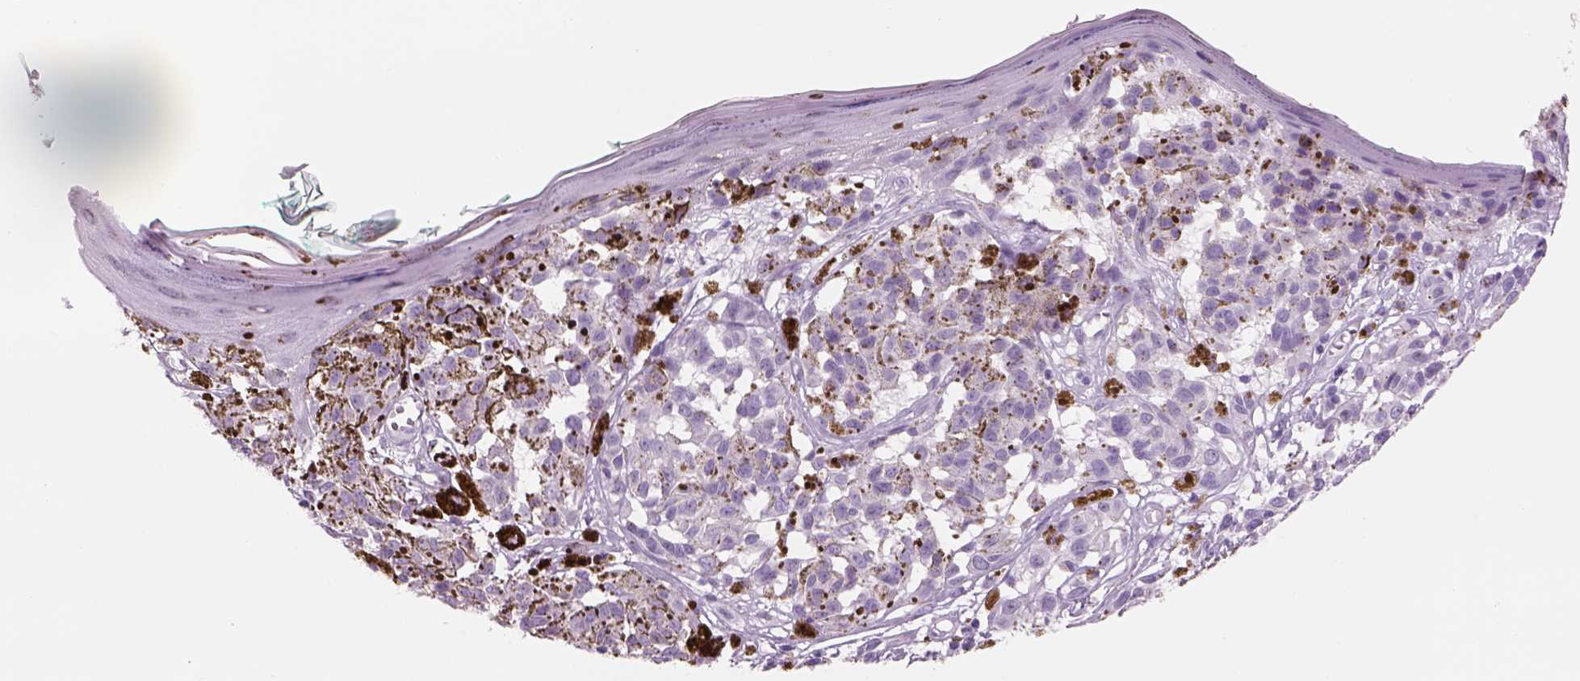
{"staining": {"intensity": "negative", "quantity": "none", "location": "none"}, "tissue": "melanoma", "cell_type": "Tumor cells", "image_type": "cancer", "snomed": [{"axis": "morphology", "description": "Malignant melanoma, NOS"}, {"axis": "topography", "description": "Skin"}], "caption": "Micrograph shows no significant protein expression in tumor cells of malignant melanoma.", "gene": "RHO", "patient": {"sex": "female", "age": 38}}